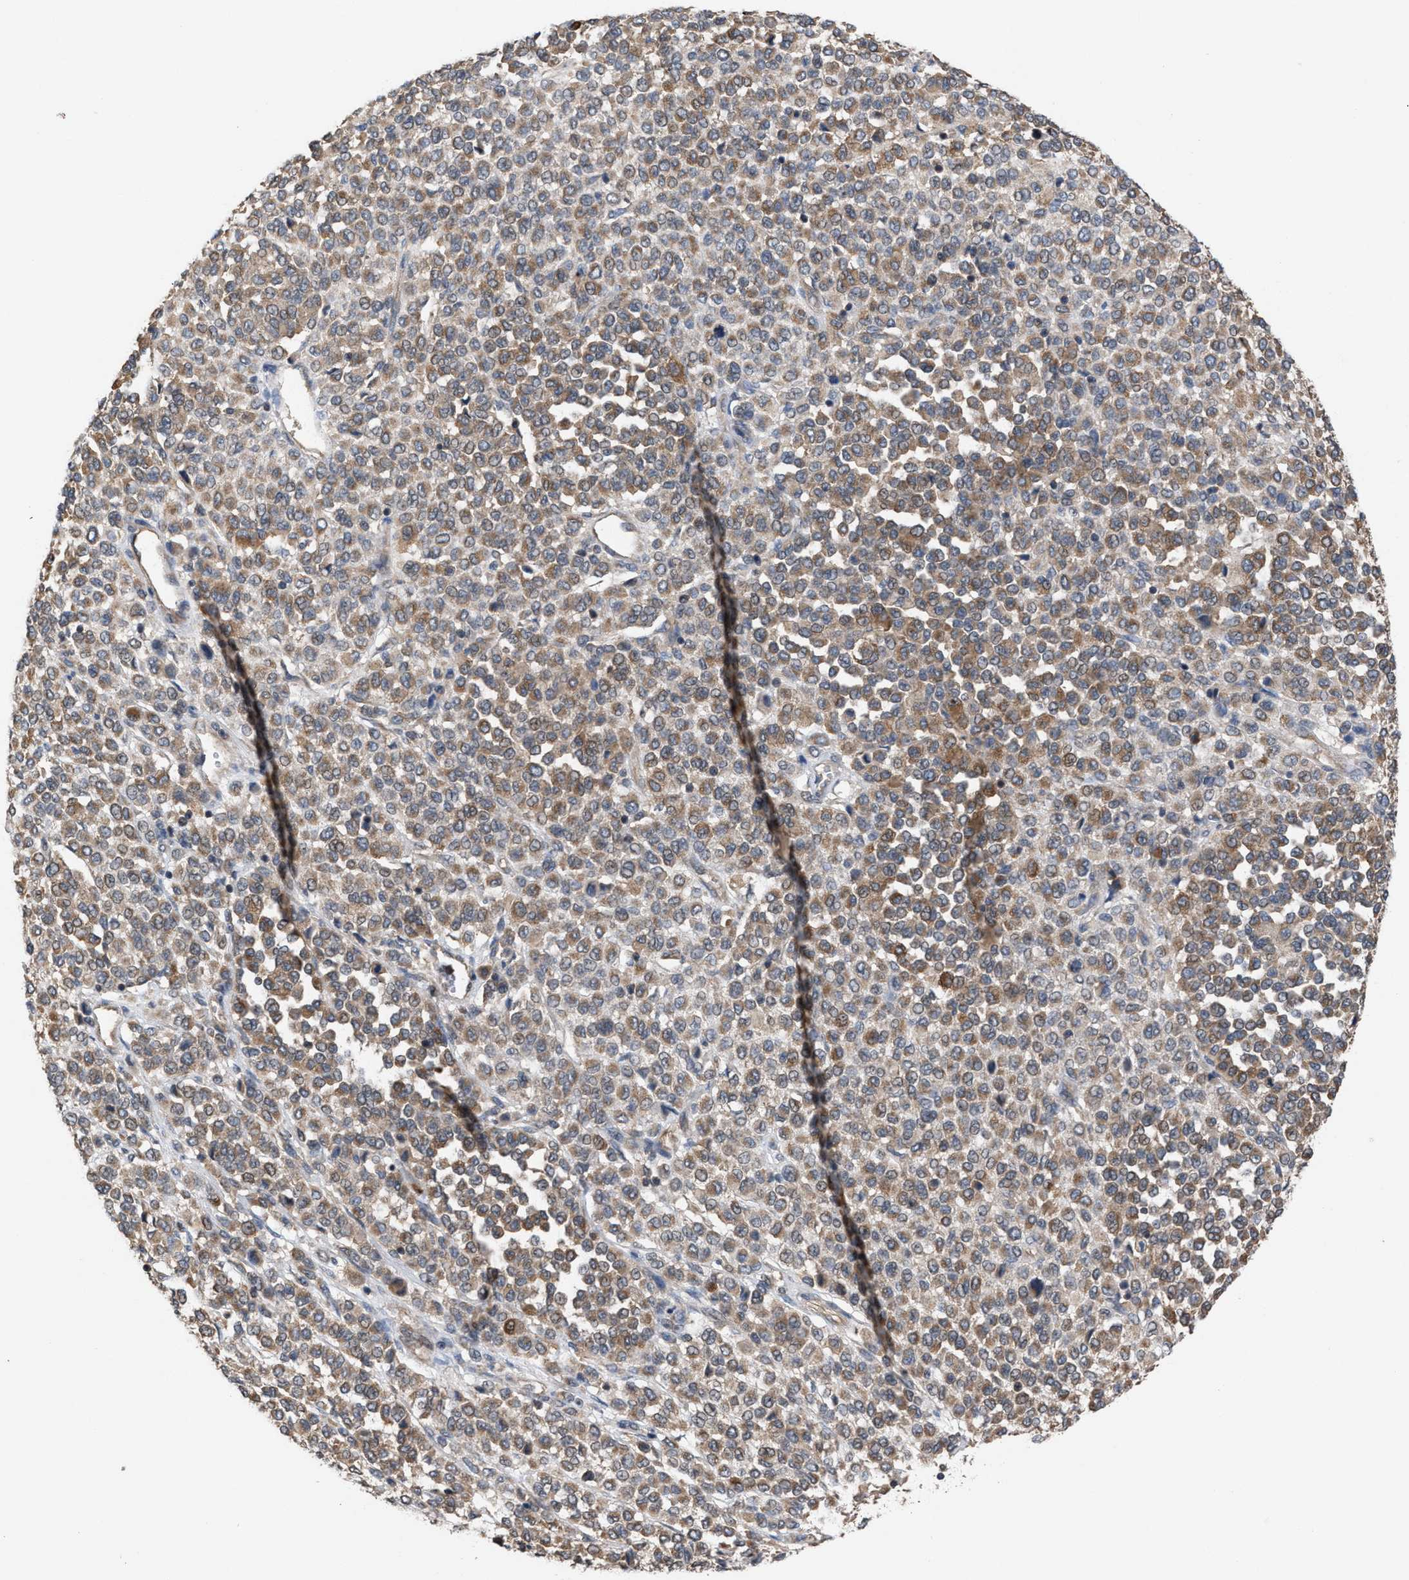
{"staining": {"intensity": "weak", "quantity": ">75%", "location": "cytoplasmic/membranous"}, "tissue": "melanoma", "cell_type": "Tumor cells", "image_type": "cancer", "snomed": [{"axis": "morphology", "description": "Malignant melanoma, Metastatic site"}, {"axis": "topography", "description": "Pancreas"}], "caption": "Brown immunohistochemical staining in malignant melanoma (metastatic site) displays weak cytoplasmic/membranous expression in approximately >75% of tumor cells.", "gene": "C9orf78", "patient": {"sex": "female", "age": 30}}